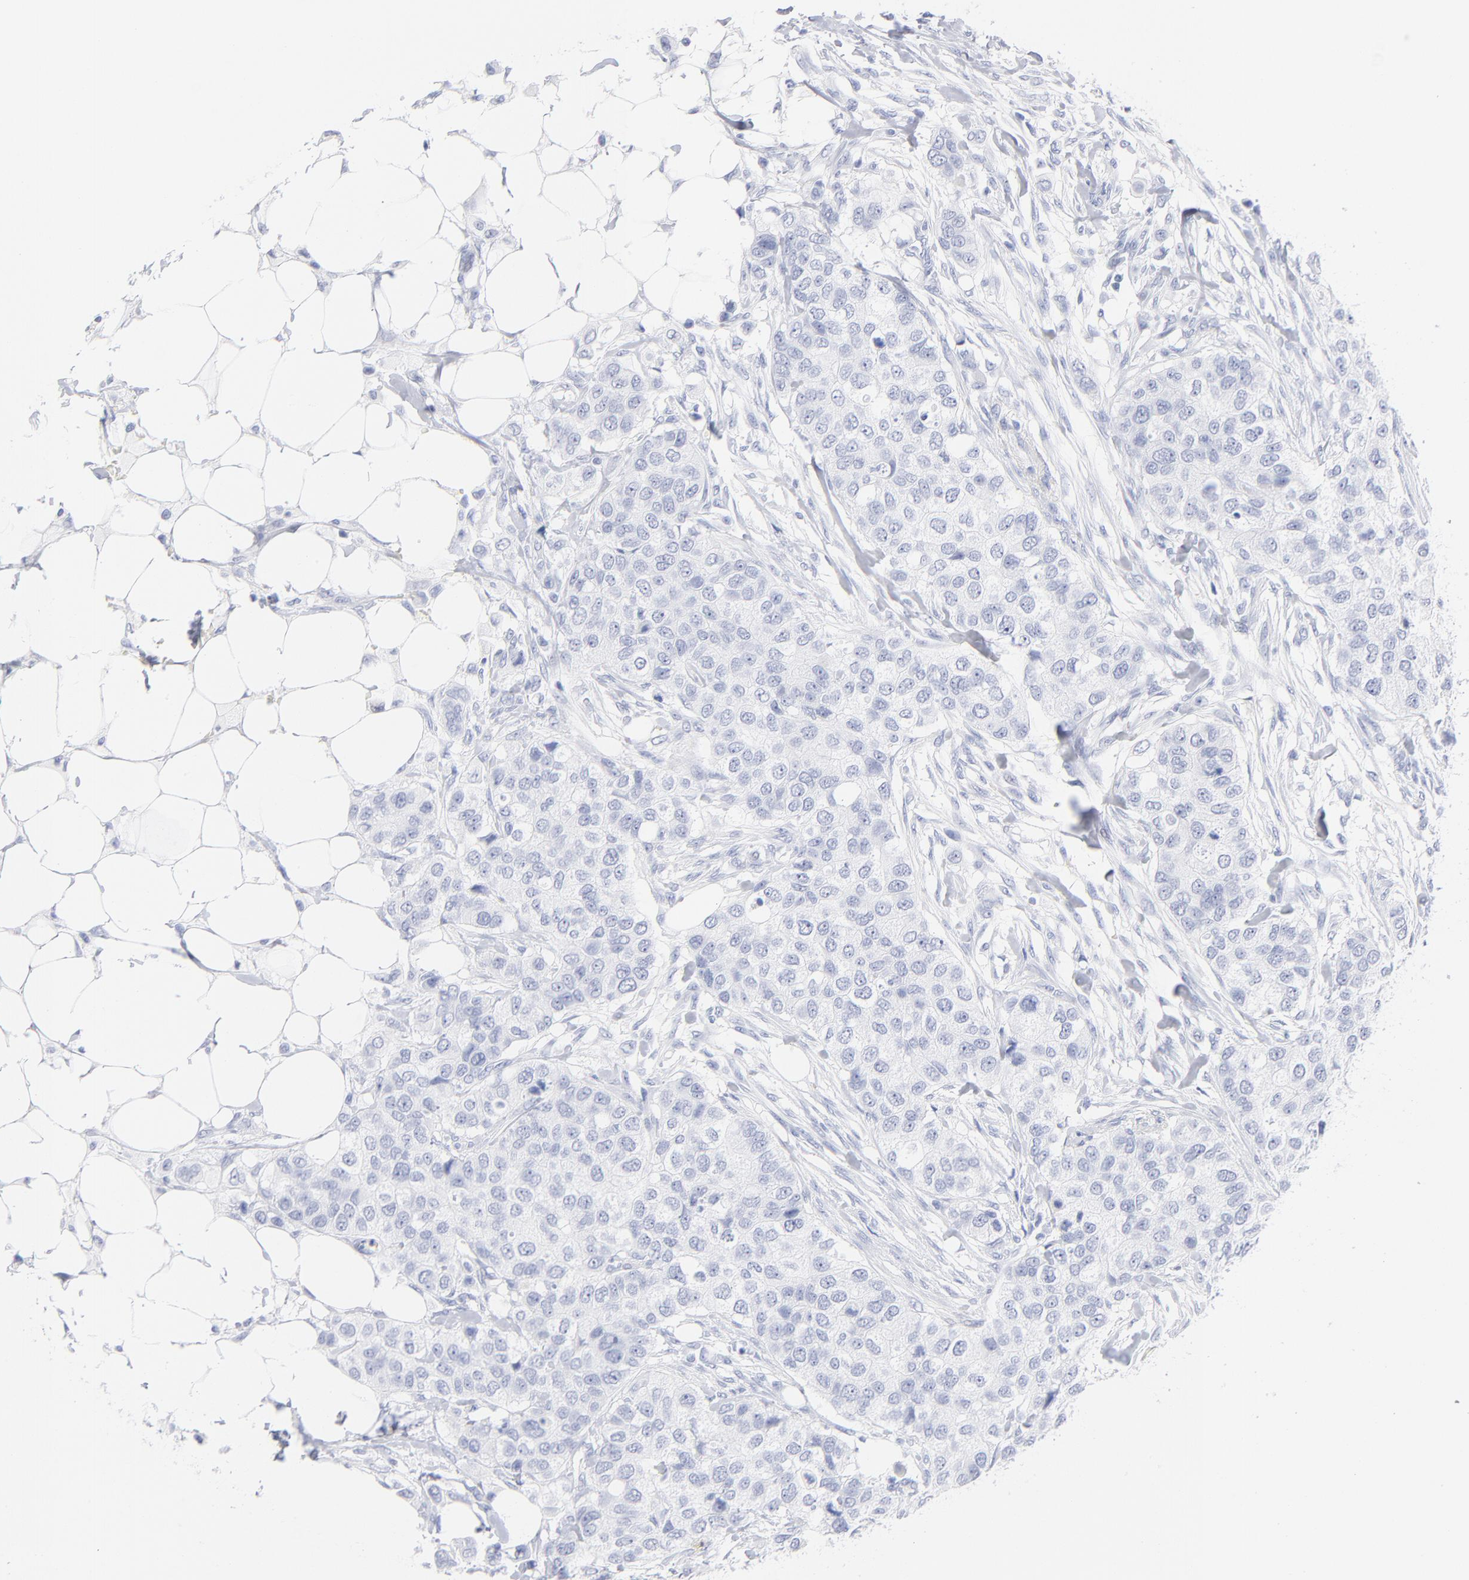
{"staining": {"intensity": "negative", "quantity": "none", "location": "none"}, "tissue": "breast cancer", "cell_type": "Tumor cells", "image_type": "cancer", "snomed": [{"axis": "morphology", "description": "Normal tissue, NOS"}, {"axis": "morphology", "description": "Duct carcinoma"}, {"axis": "topography", "description": "Breast"}], "caption": "Immunohistochemistry (IHC) image of neoplastic tissue: breast cancer (infiltrating ductal carcinoma) stained with DAB (3,3'-diaminobenzidine) reveals no significant protein expression in tumor cells. (Brightfield microscopy of DAB immunohistochemistry (IHC) at high magnification).", "gene": "ARG1", "patient": {"sex": "female", "age": 49}}